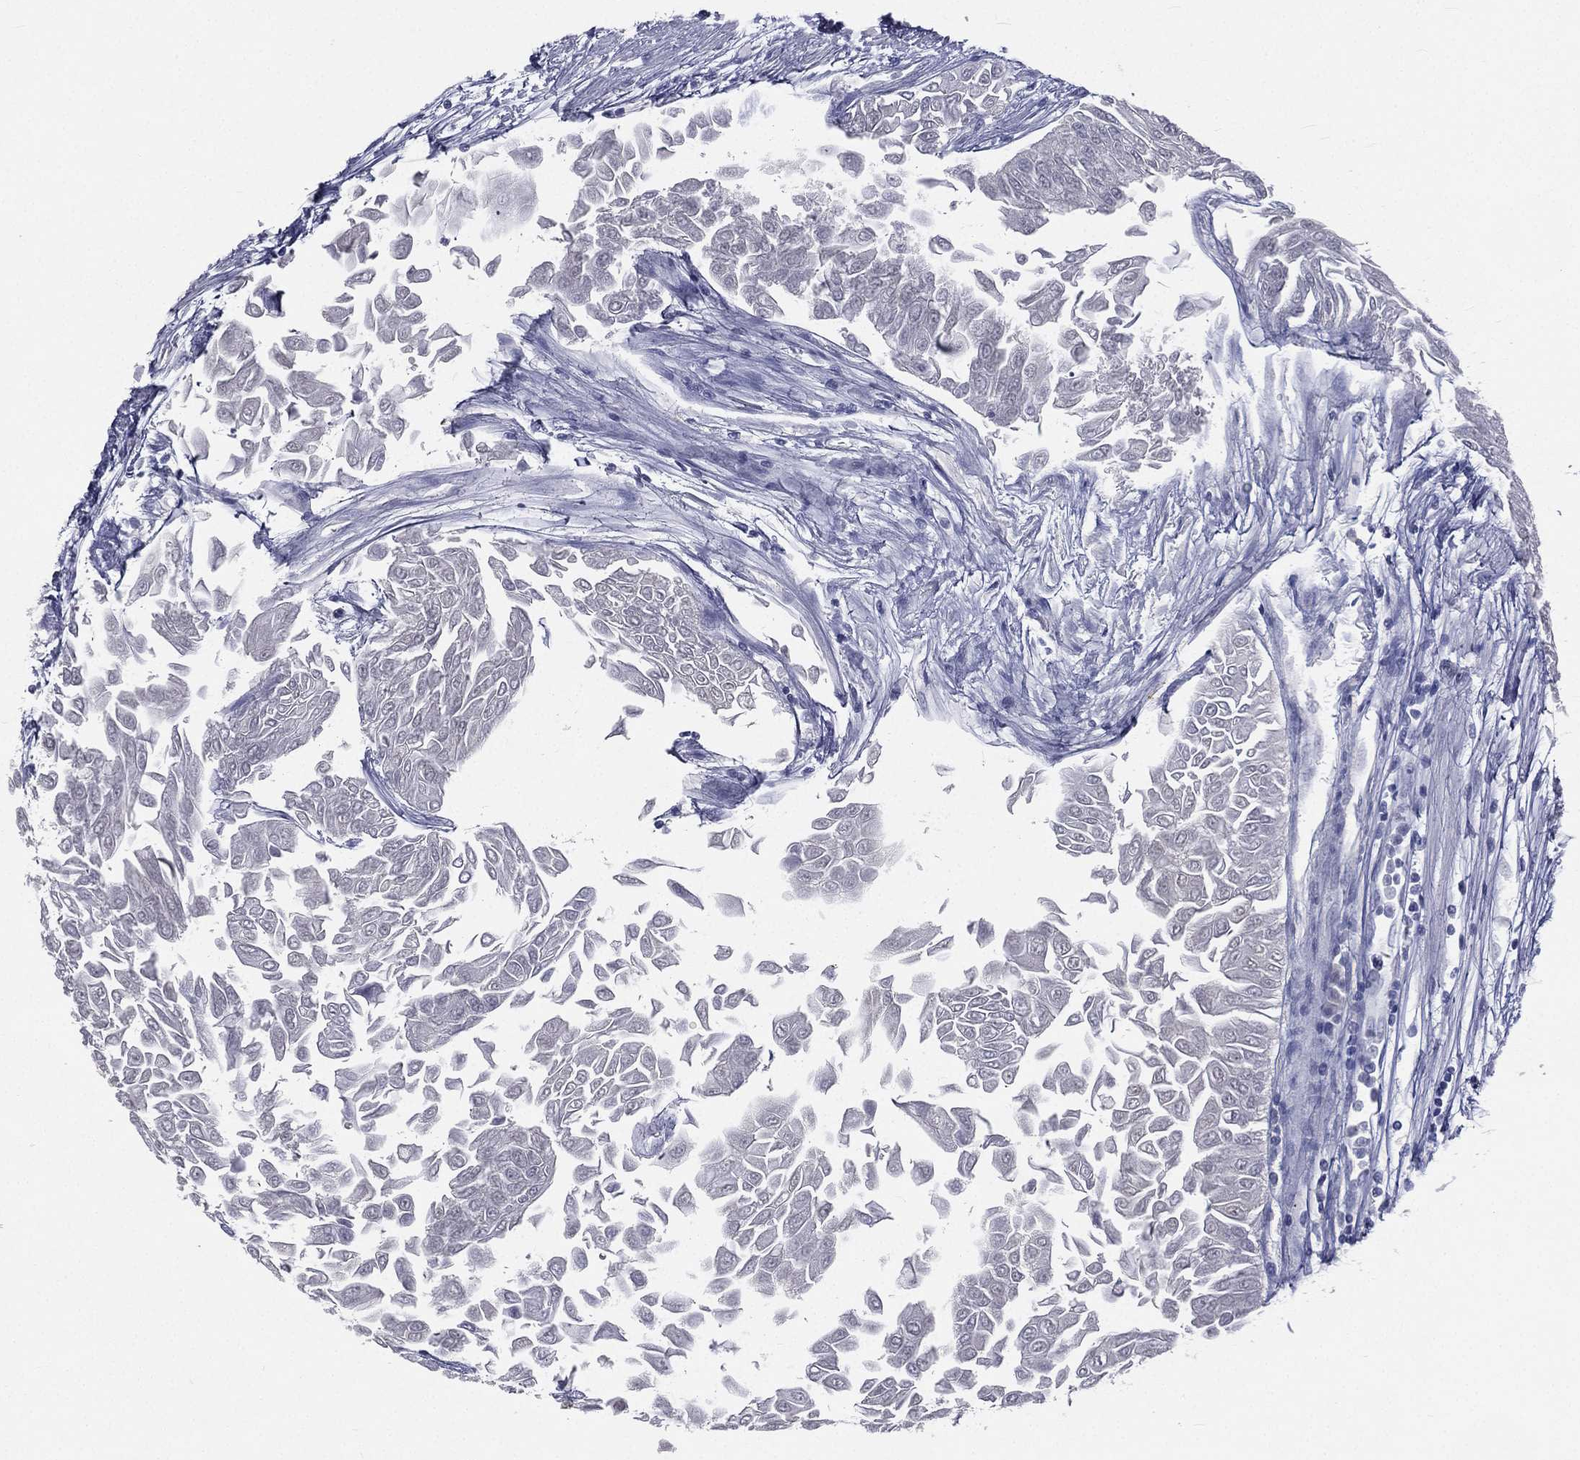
{"staining": {"intensity": "negative", "quantity": "none", "location": "none"}, "tissue": "urothelial cancer", "cell_type": "Tumor cells", "image_type": "cancer", "snomed": [{"axis": "morphology", "description": "Urothelial carcinoma, Low grade"}, {"axis": "topography", "description": "Urinary bladder"}], "caption": "The immunohistochemistry photomicrograph has no significant staining in tumor cells of urothelial cancer tissue. (Stains: DAB (3,3'-diaminobenzidine) immunohistochemistry with hematoxylin counter stain, Microscopy: brightfield microscopy at high magnification).", "gene": "IFT27", "patient": {"sex": "male", "age": 67}}